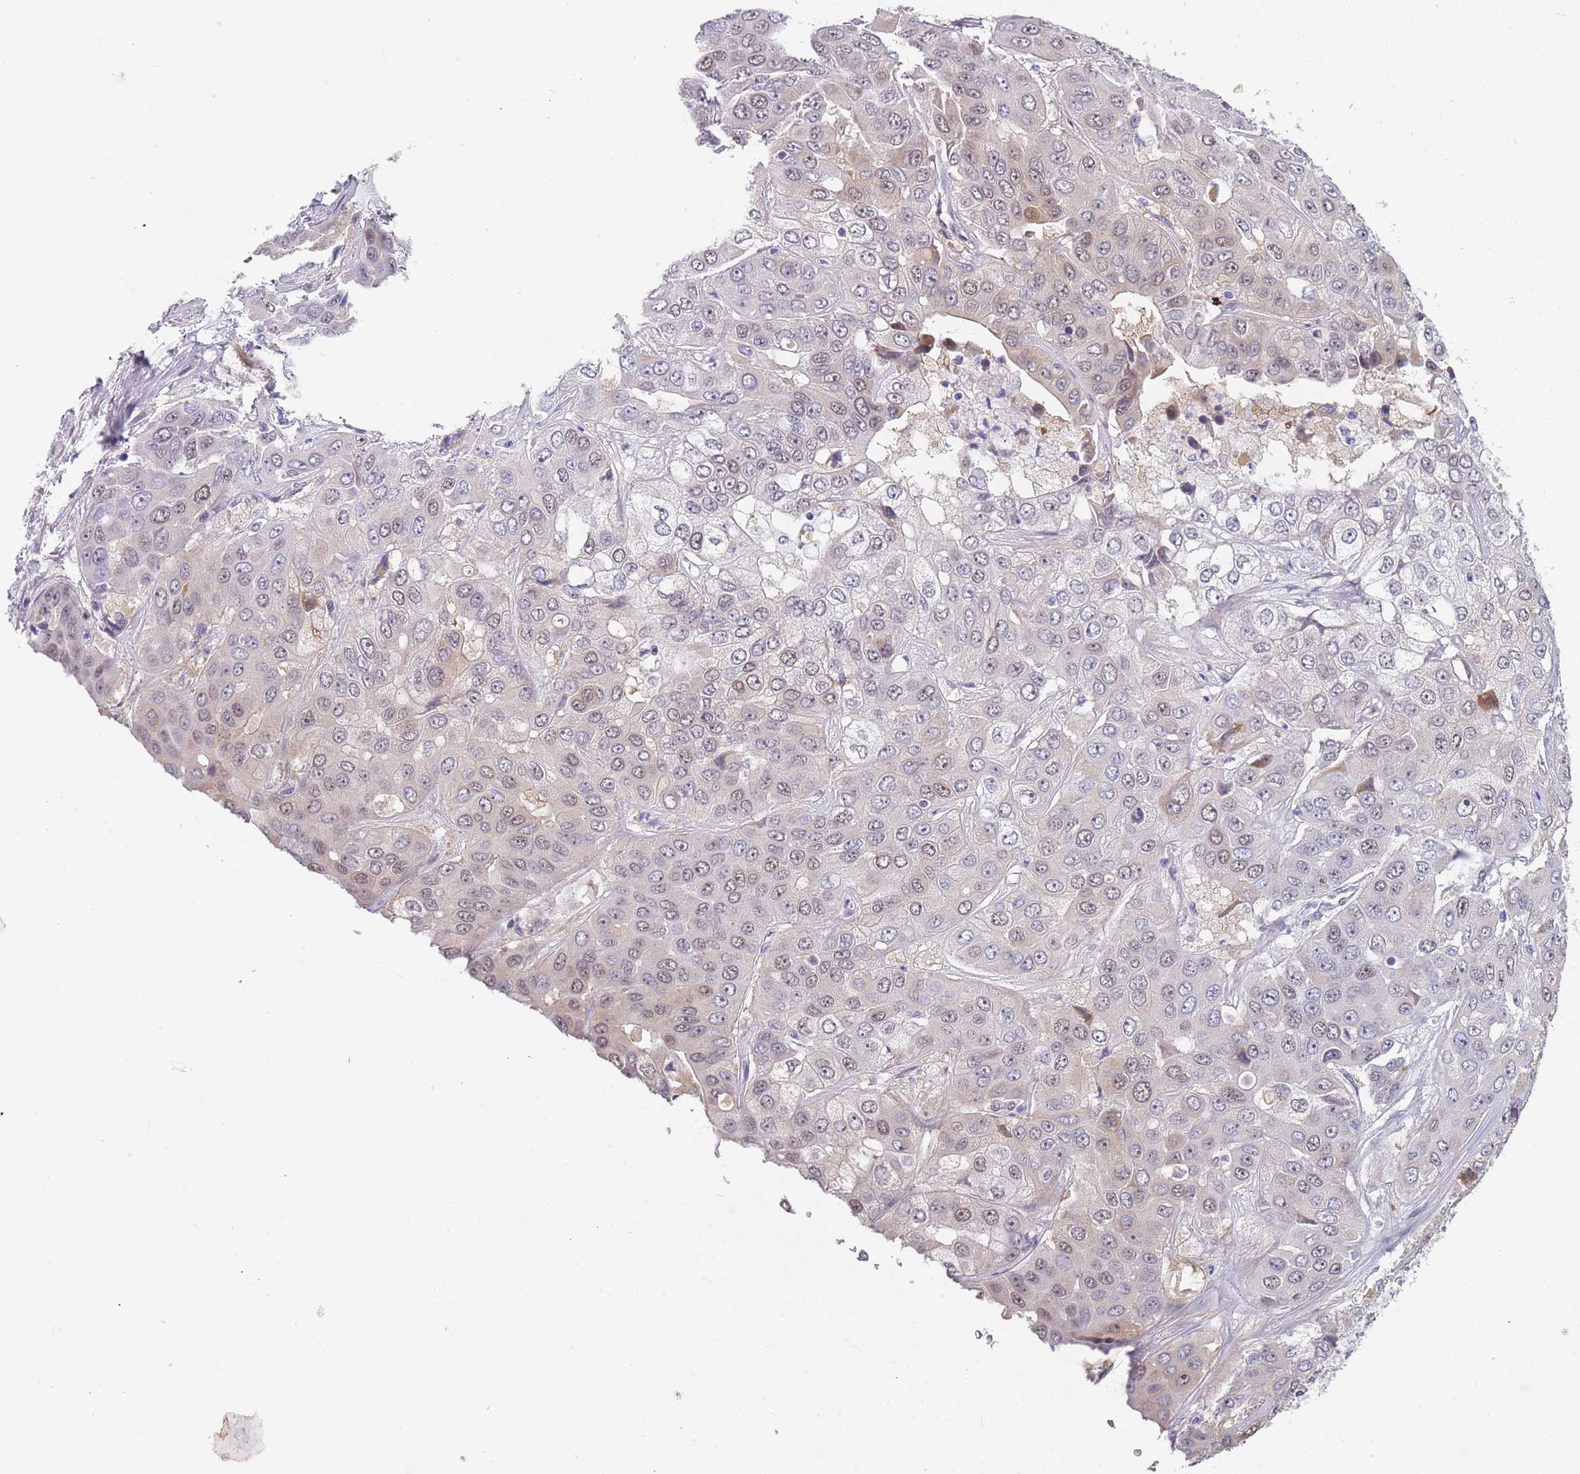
{"staining": {"intensity": "weak", "quantity": "<25%", "location": "nuclear"}, "tissue": "liver cancer", "cell_type": "Tumor cells", "image_type": "cancer", "snomed": [{"axis": "morphology", "description": "Cholangiocarcinoma"}, {"axis": "topography", "description": "Liver"}], "caption": "Immunohistochemical staining of human liver cancer demonstrates no significant expression in tumor cells.", "gene": "PLCL2", "patient": {"sex": "female", "age": 52}}